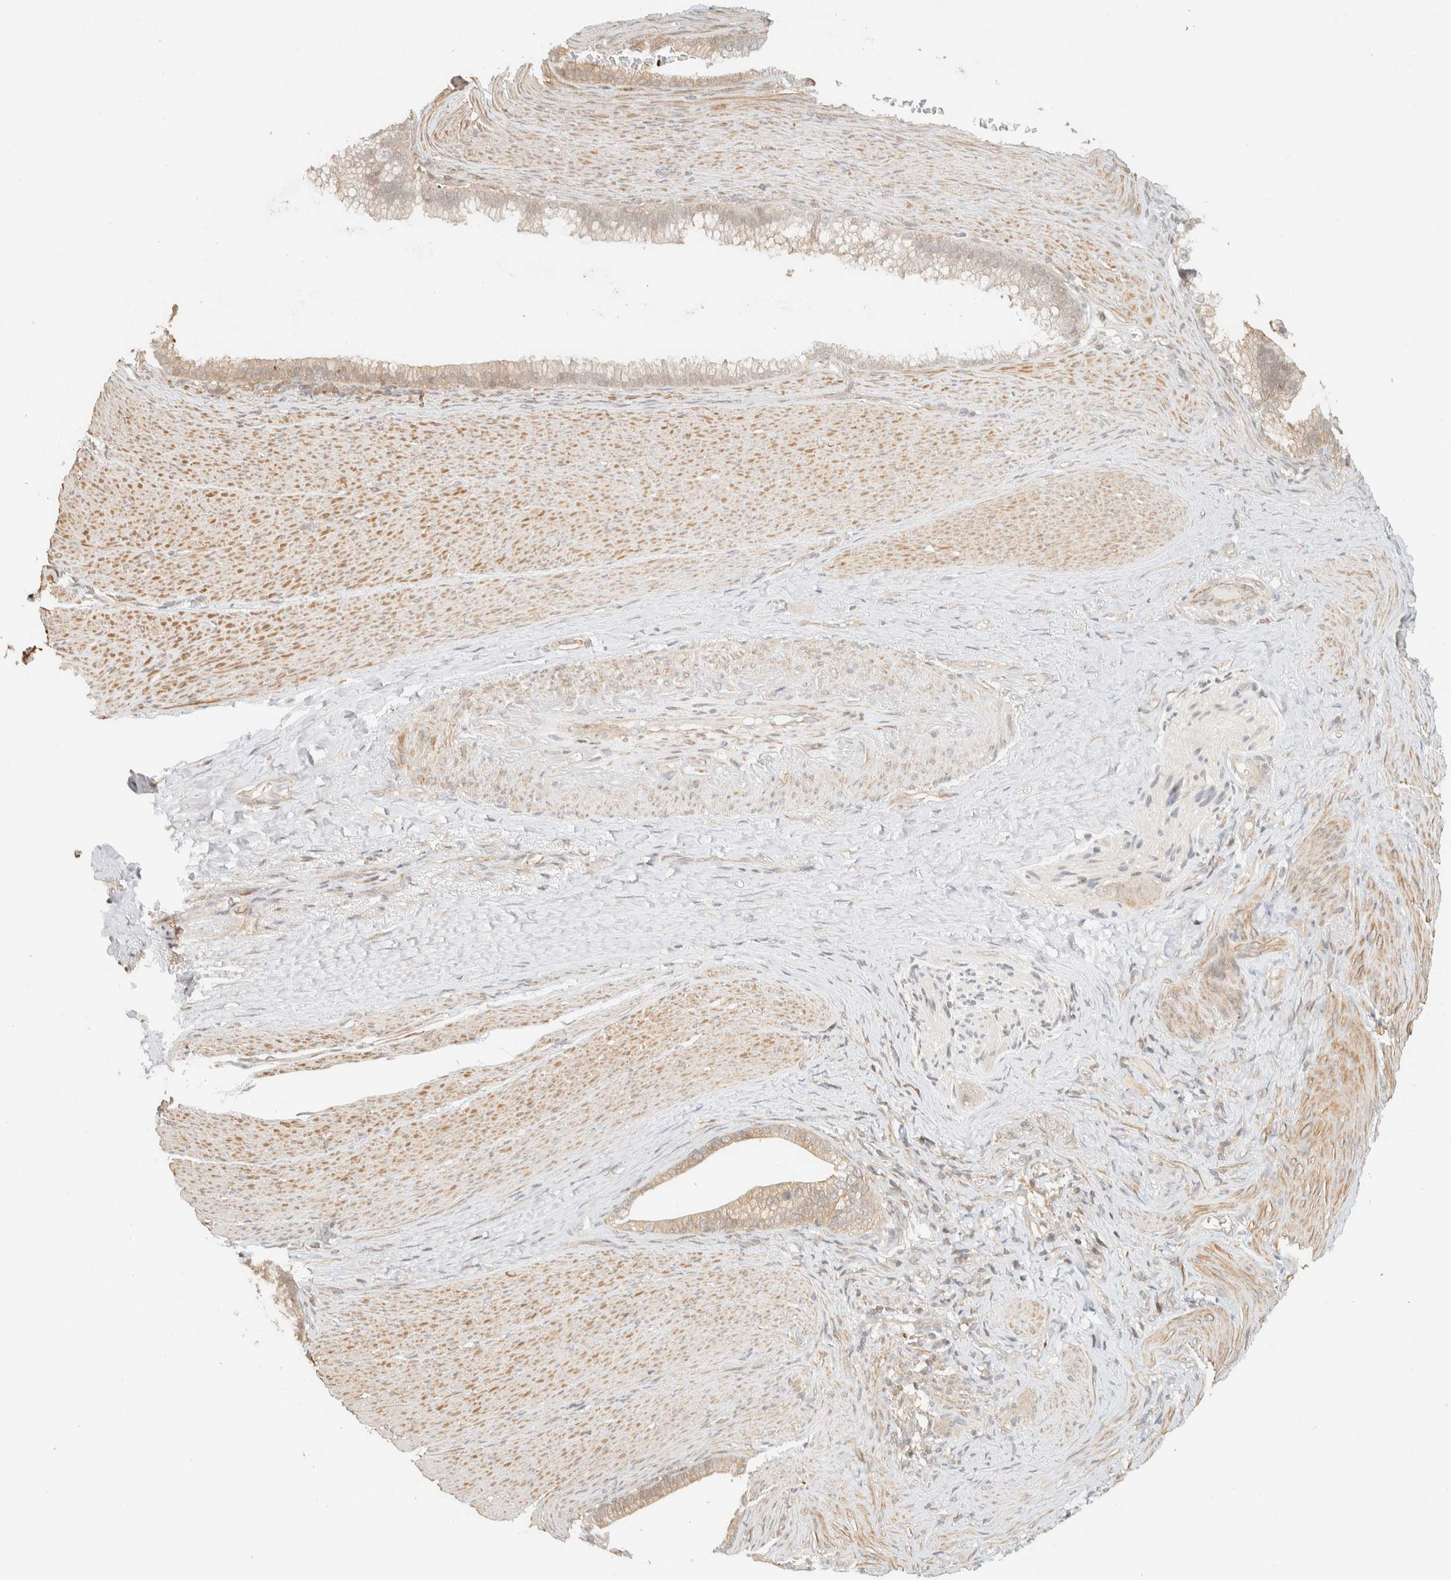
{"staining": {"intensity": "weak", "quantity": ">75%", "location": "cytoplasmic/membranous"}, "tissue": "pancreatic cancer", "cell_type": "Tumor cells", "image_type": "cancer", "snomed": [{"axis": "morphology", "description": "Adenocarcinoma, NOS"}, {"axis": "topography", "description": "Pancreas"}], "caption": "Protein staining of pancreatic cancer tissue demonstrates weak cytoplasmic/membranous positivity in about >75% of tumor cells.", "gene": "ARFGEF1", "patient": {"sex": "male", "age": 69}}